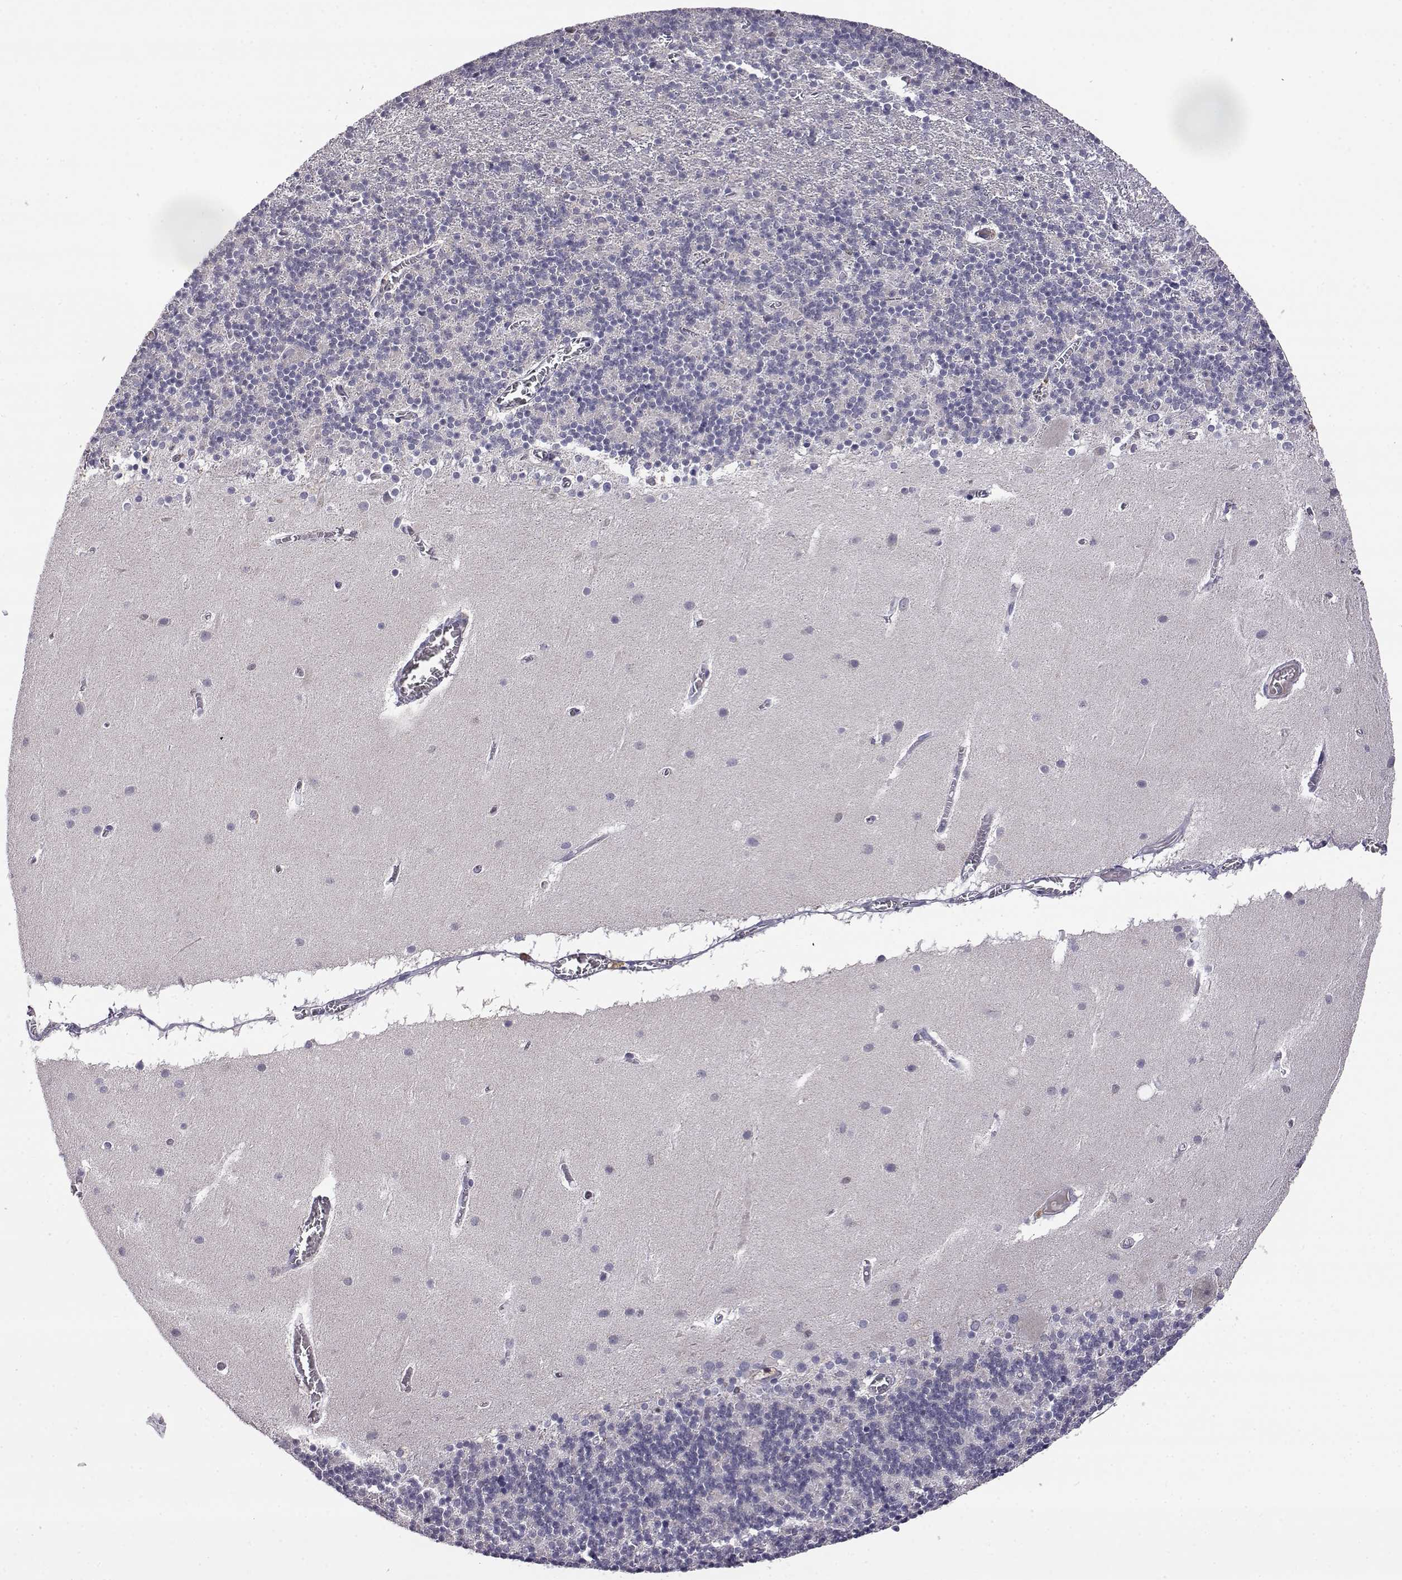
{"staining": {"intensity": "negative", "quantity": "none", "location": "none"}, "tissue": "cerebellum", "cell_type": "Cells in granular layer", "image_type": "normal", "snomed": [{"axis": "morphology", "description": "Normal tissue, NOS"}, {"axis": "topography", "description": "Cerebellum"}], "caption": "Protein analysis of unremarkable cerebellum shows no significant positivity in cells in granular layer. (DAB IHC visualized using brightfield microscopy, high magnification).", "gene": "AKR1B1", "patient": {"sex": "male", "age": 70}}